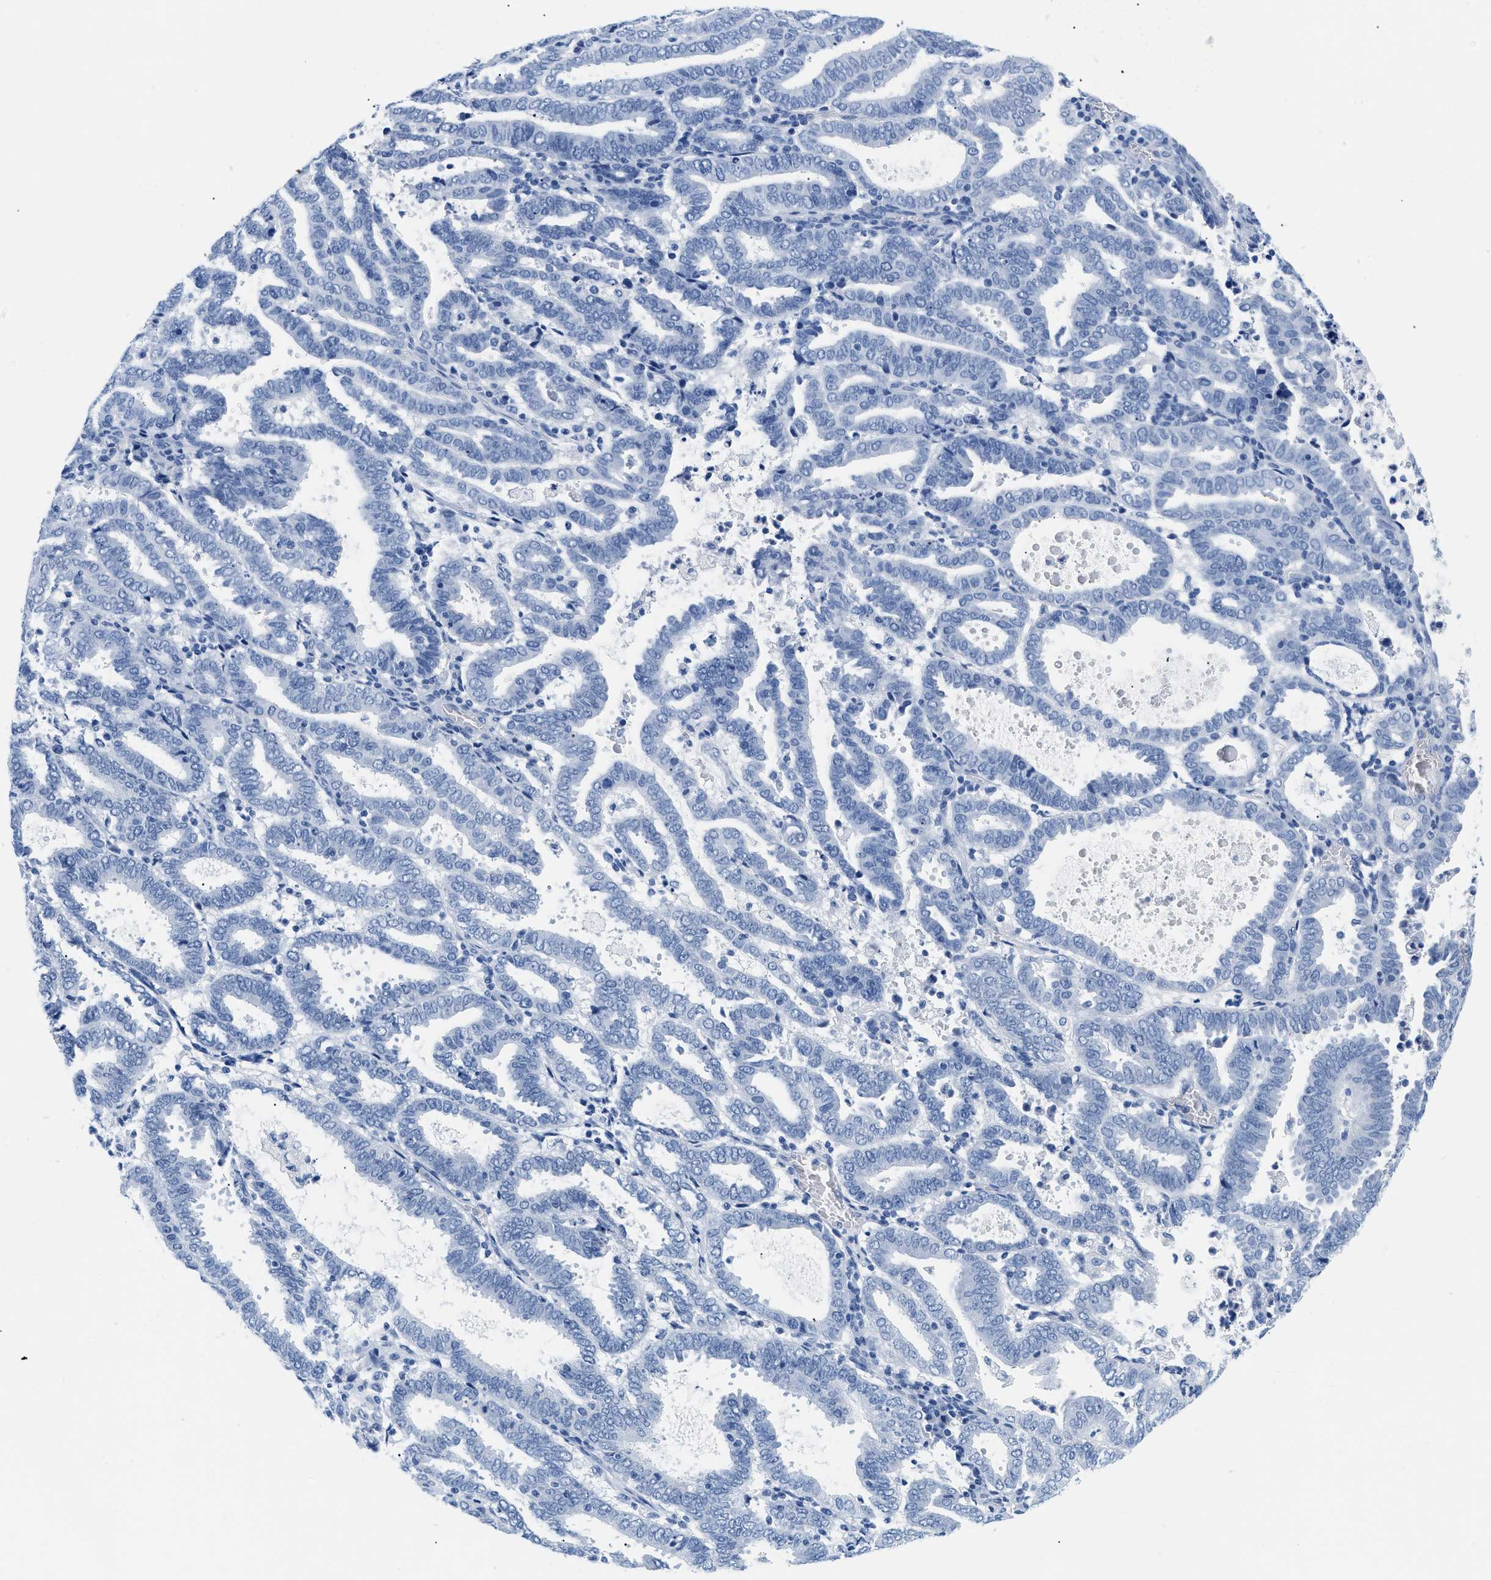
{"staining": {"intensity": "negative", "quantity": "none", "location": "none"}, "tissue": "endometrial cancer", "cell_type": "Tumor cells", "image_type": "cancer", "snomed": [{"axis": "morphology", "description": "Adenocarcinoma, NOS"}, {"axis": "topography", "description": "Uterus"}], "caption": "Tumor cells show no significant protein staining in endometrial cancer (adenocarcinoma).", "gene": "GSN", "patient": {"sex": "female", "age": 83}}